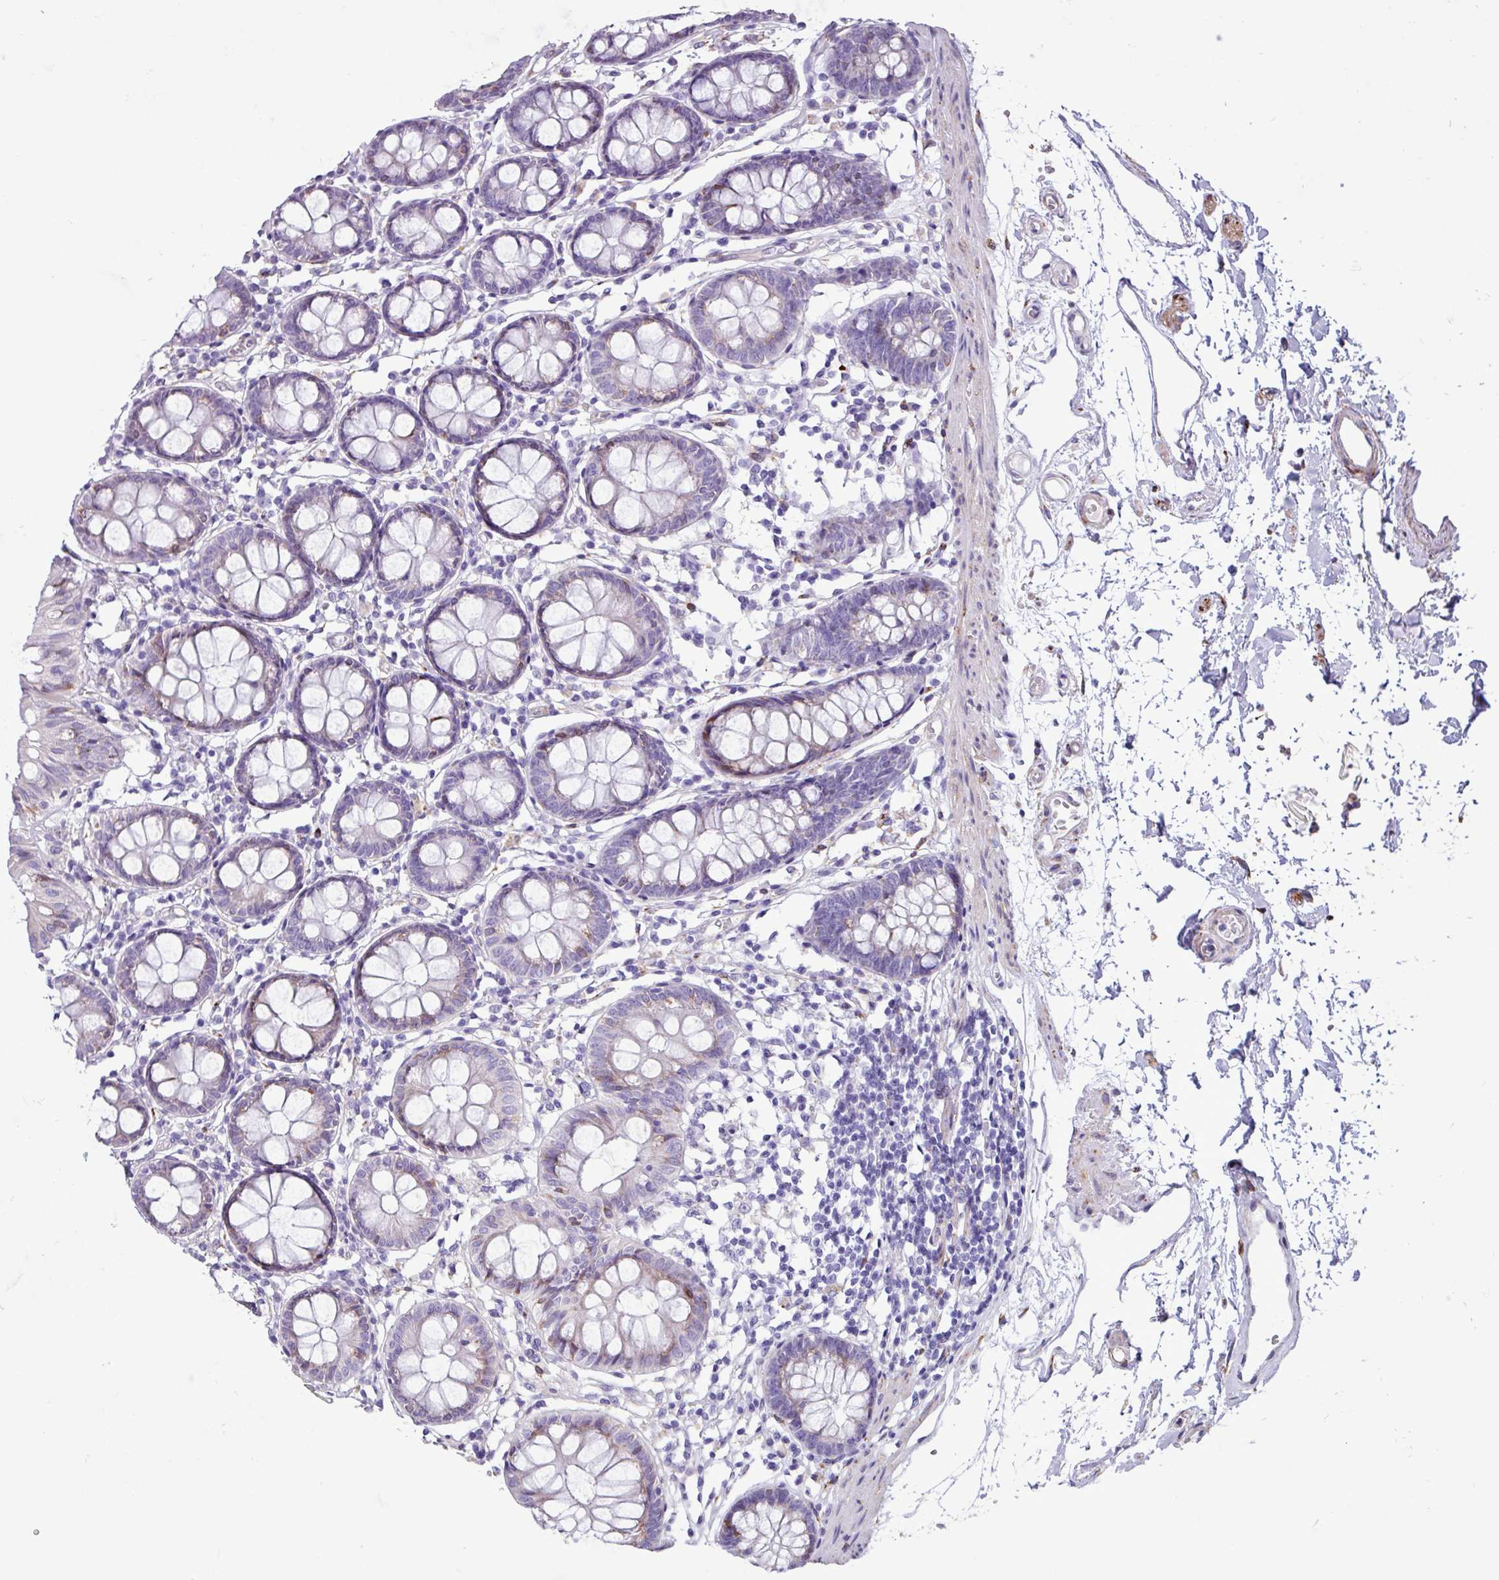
{"staining": {"intensity": "weak", "quantity": "25%-75%", "location": "cytoplasmic/membranous"}, "tissue": "colon", "cell_type": "Endothelial cells", "image_type": "normal", "snomed": [{"axis": "morphology", "description": "Normal tissue, NOS"}, {"axis": "topography", "description": "Colon"}], "caption": "An immunohistochemistry histopathology image of unremarkable tissue is shown. Protein staining in brown labels weak cytoplasmic/membranous positivity in colon within endothelial cells. The protein is shown in brown color, while the nuclei are stained blue.", "gene": "PPP1R35", "patient": {"sex": "female", "age": 84}}